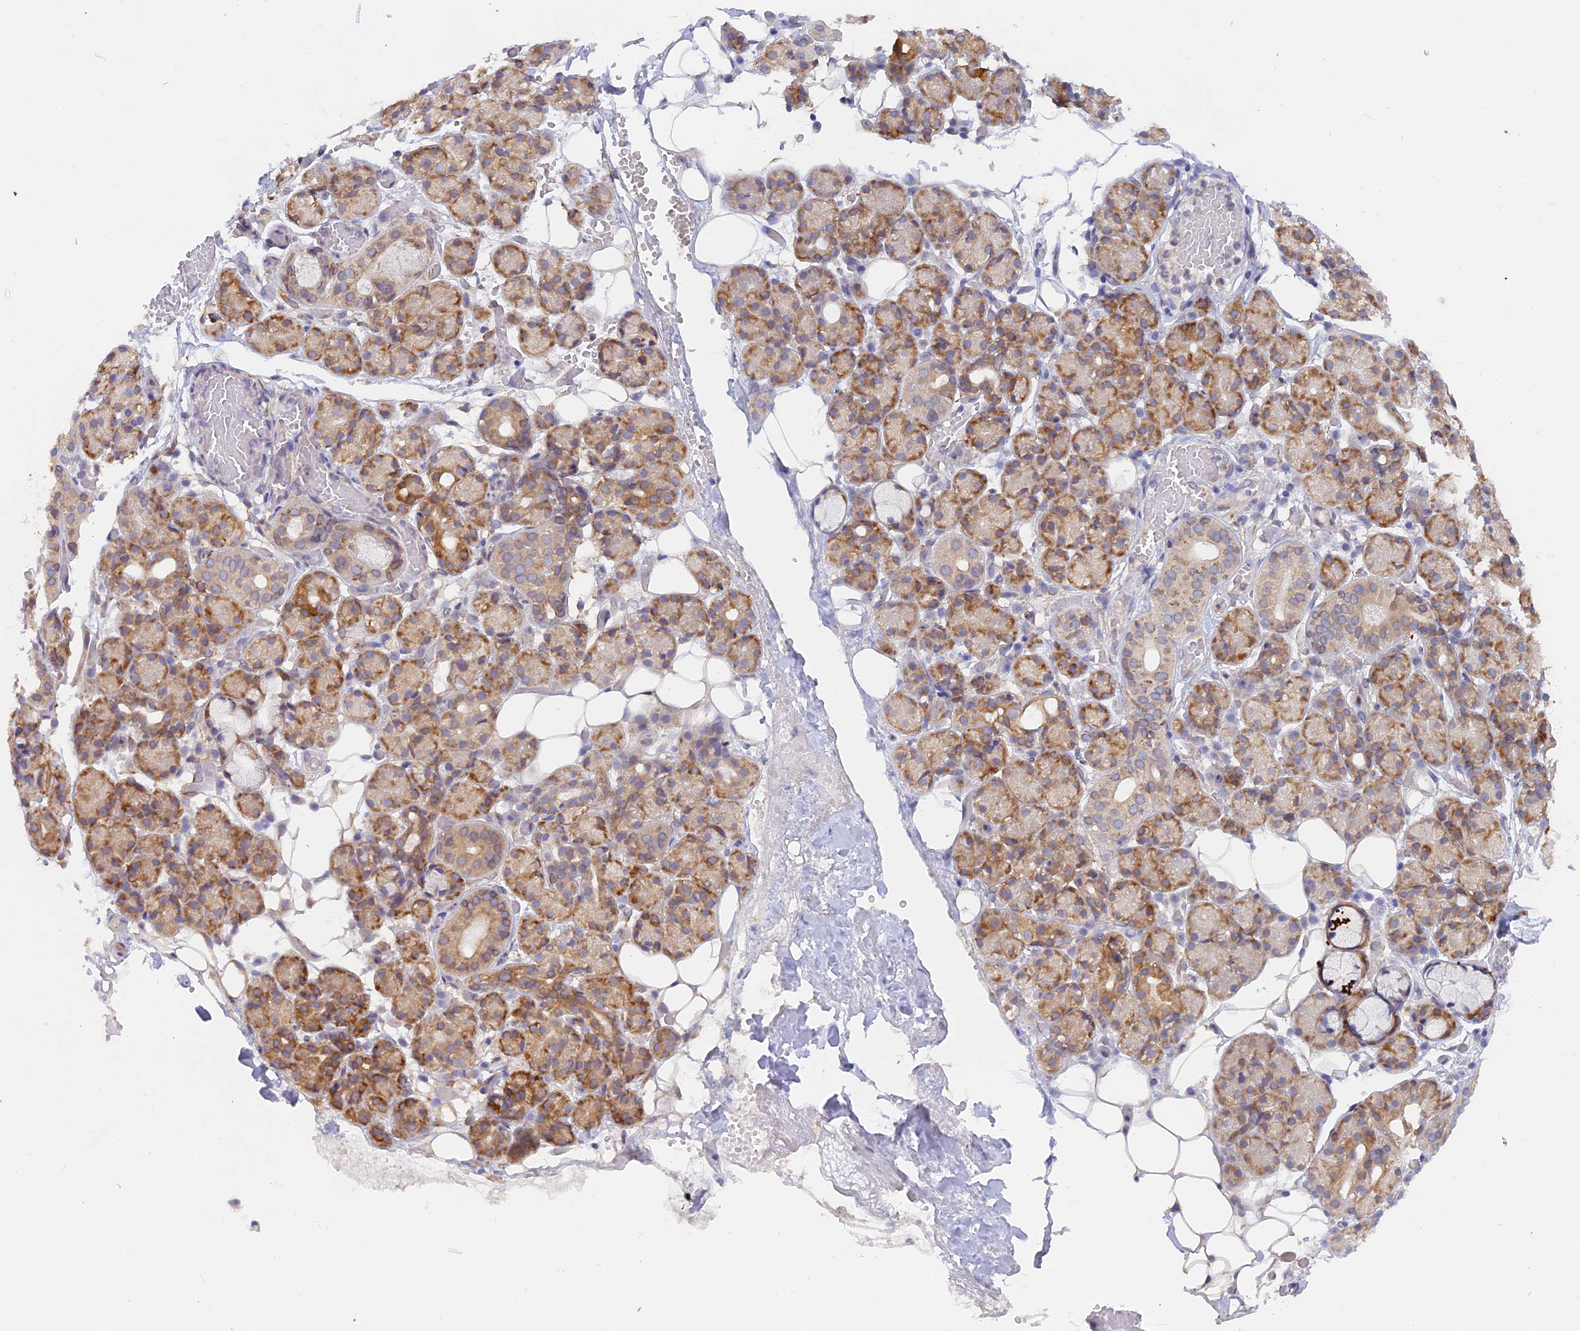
{"staining": {"intensity": "moderate", "quantity": "25%-75%", "location": "cytoplasmic/membranous"}, "tissue": "salivary gland", "cell_type": "Glandular cells", "image_type": "normal", "snomed": [{"axis": "morphology", "description": "Normal tissue, NOS"}, {"axis": "topography", "description": "Salivary gland"}], "caption": "An immunohistochemistry (IHC) histopathology image of normal tissue is shown. Protein staining in brown highlights moderate cytoplasmic/membranous positivity in salivary gland within glandular cells.", "gene": "TLCD1", "patient": {"sex": "male", "age": 63}}